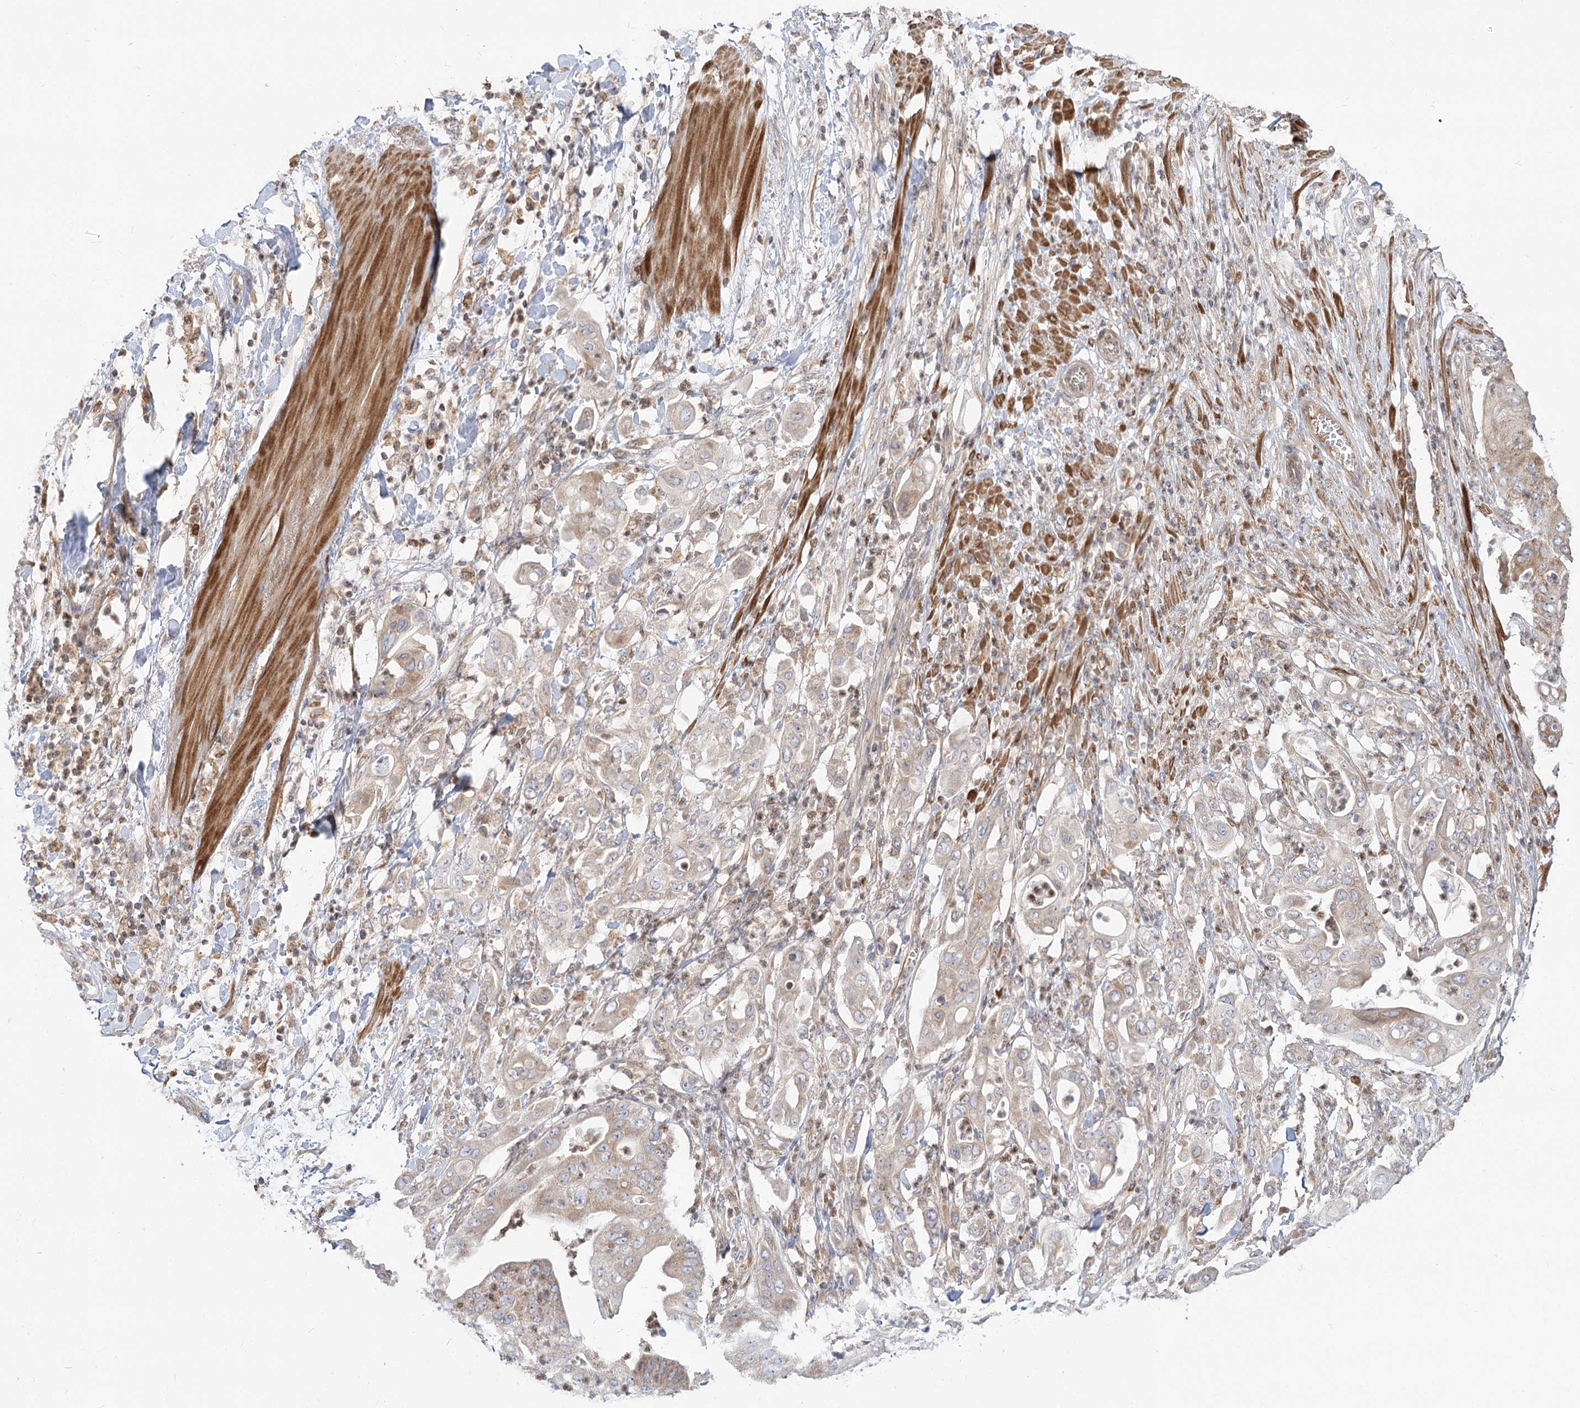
{"staining": {"intensity": "moderate", "quantity": "25%-75%", "location": "cytoplasmic/membranous"}, "tissue": "pancreatic cancer", "cell_type": "Tumor cells", "image_type": "cancer", "snomed": [{"axis": "morphology", "description": "Adenocarcinoma, NOS"}, {"axis": "topography", "description": "Pancreas"}], "caption": "Adenocarcinoma (pancreatic) tissue exhibits moderate cytoplasmic/membranous positivity in approximately 25%-75% of tumor cells The staining was performed using DAB to visualize the protein expression in brown, while the nuclei were stained in blue with hematoxylin (Magnification: 20x).", "gene": "MTMR3", "patient": {"sex": "female", "age": 77}}